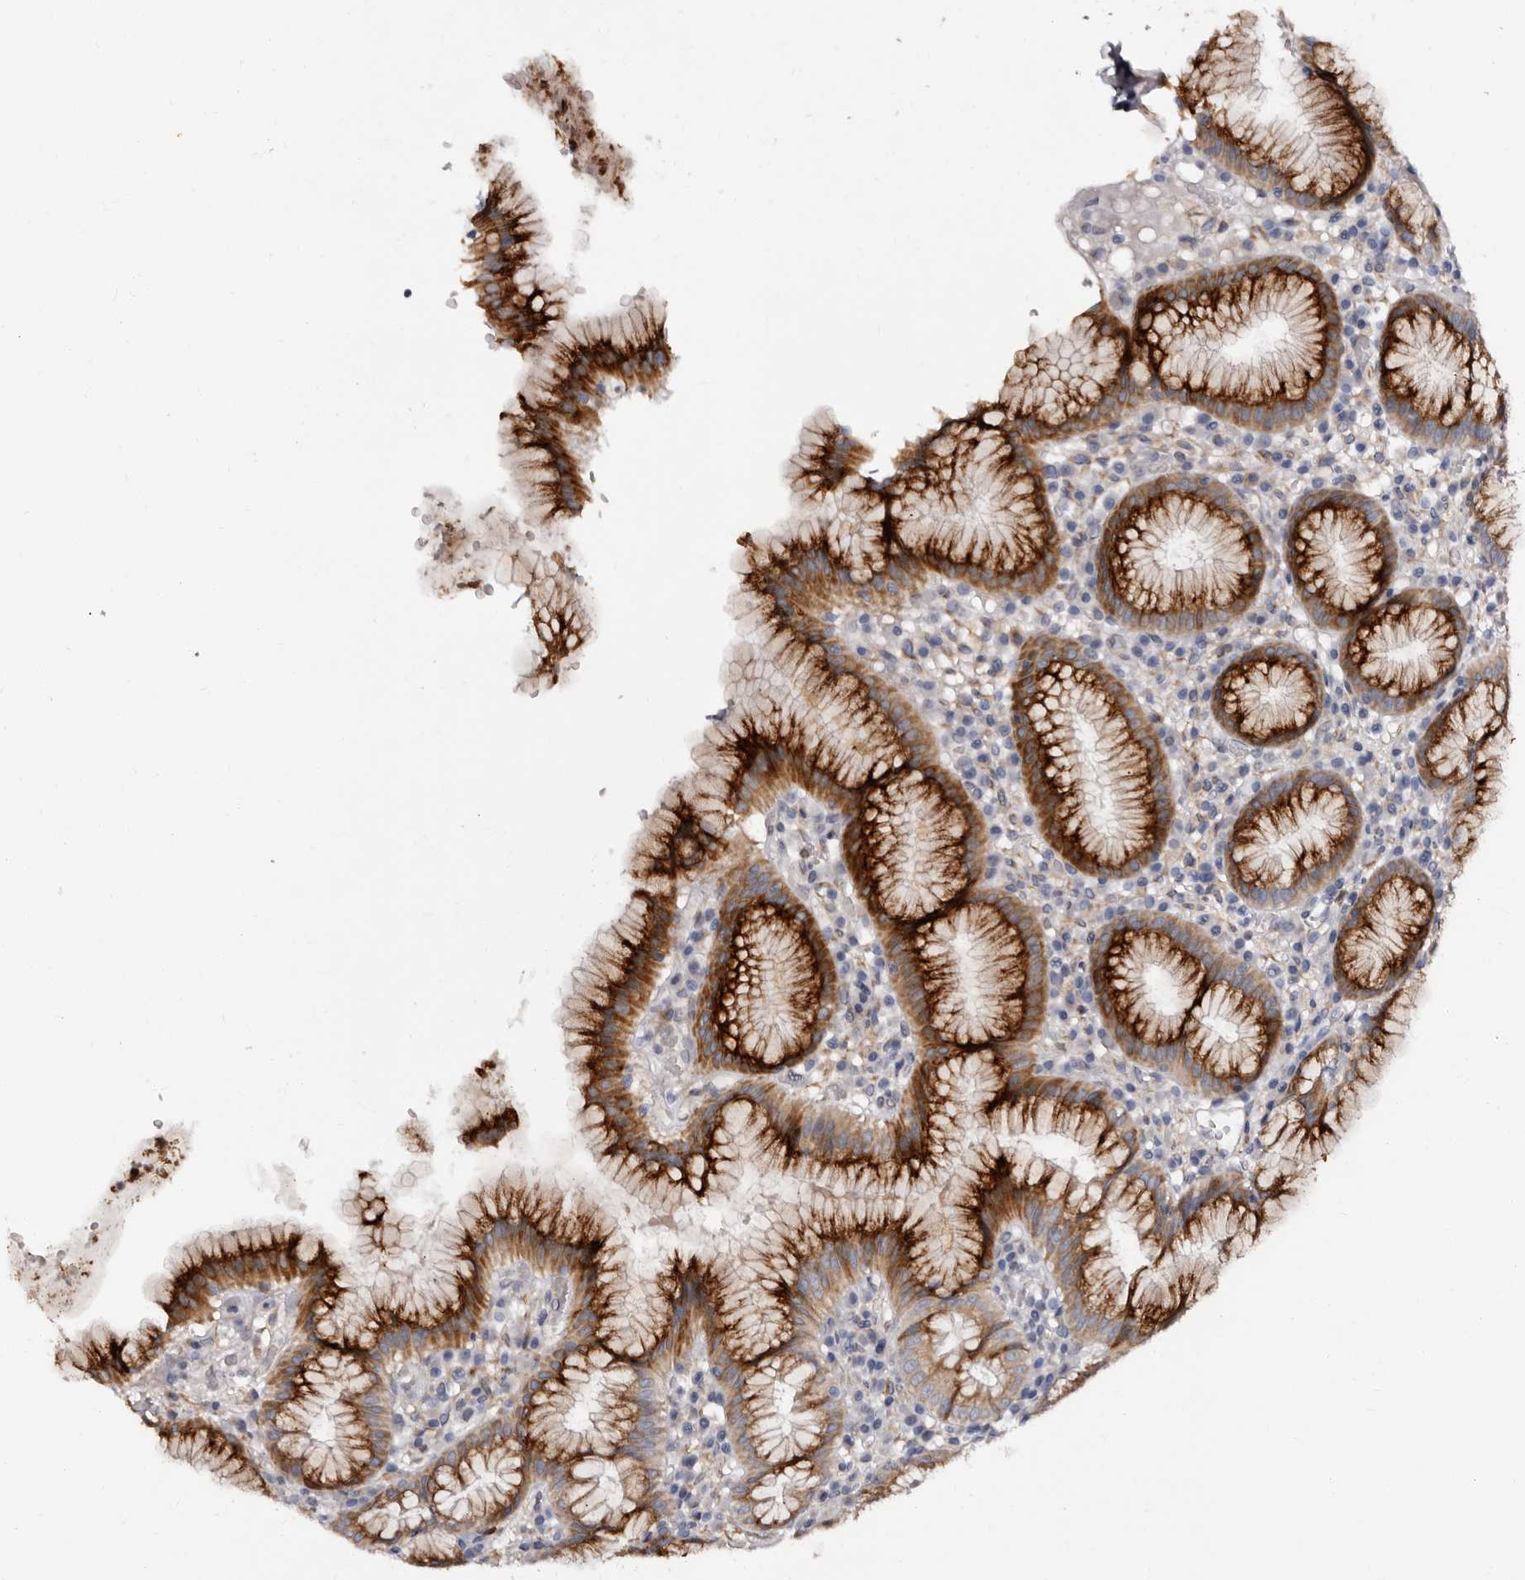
{"staining": {"intensity": "strong", "quantity": "25%-75%", "location": "cytoplasmic/membranous"}, "tissue": "stomach", "cell_type": "Glandular cells", "image_type": "normal", "snomed": [{"axis": "morphology", "description": "Normal tissue, NOS"}, {"axis": "topography", "description": "Stomach"}], "caption": "A high amount of strong cytoplasmic/membranous staining is present in about 25%-75% of glandular cells in benign stomach. (DAB (3,3'-diaminobenzidine) IHC with brightfield microscopy, high magnification).", "gene": "TBC1D22B", "patient": {"sex": "male", "age": 55}}